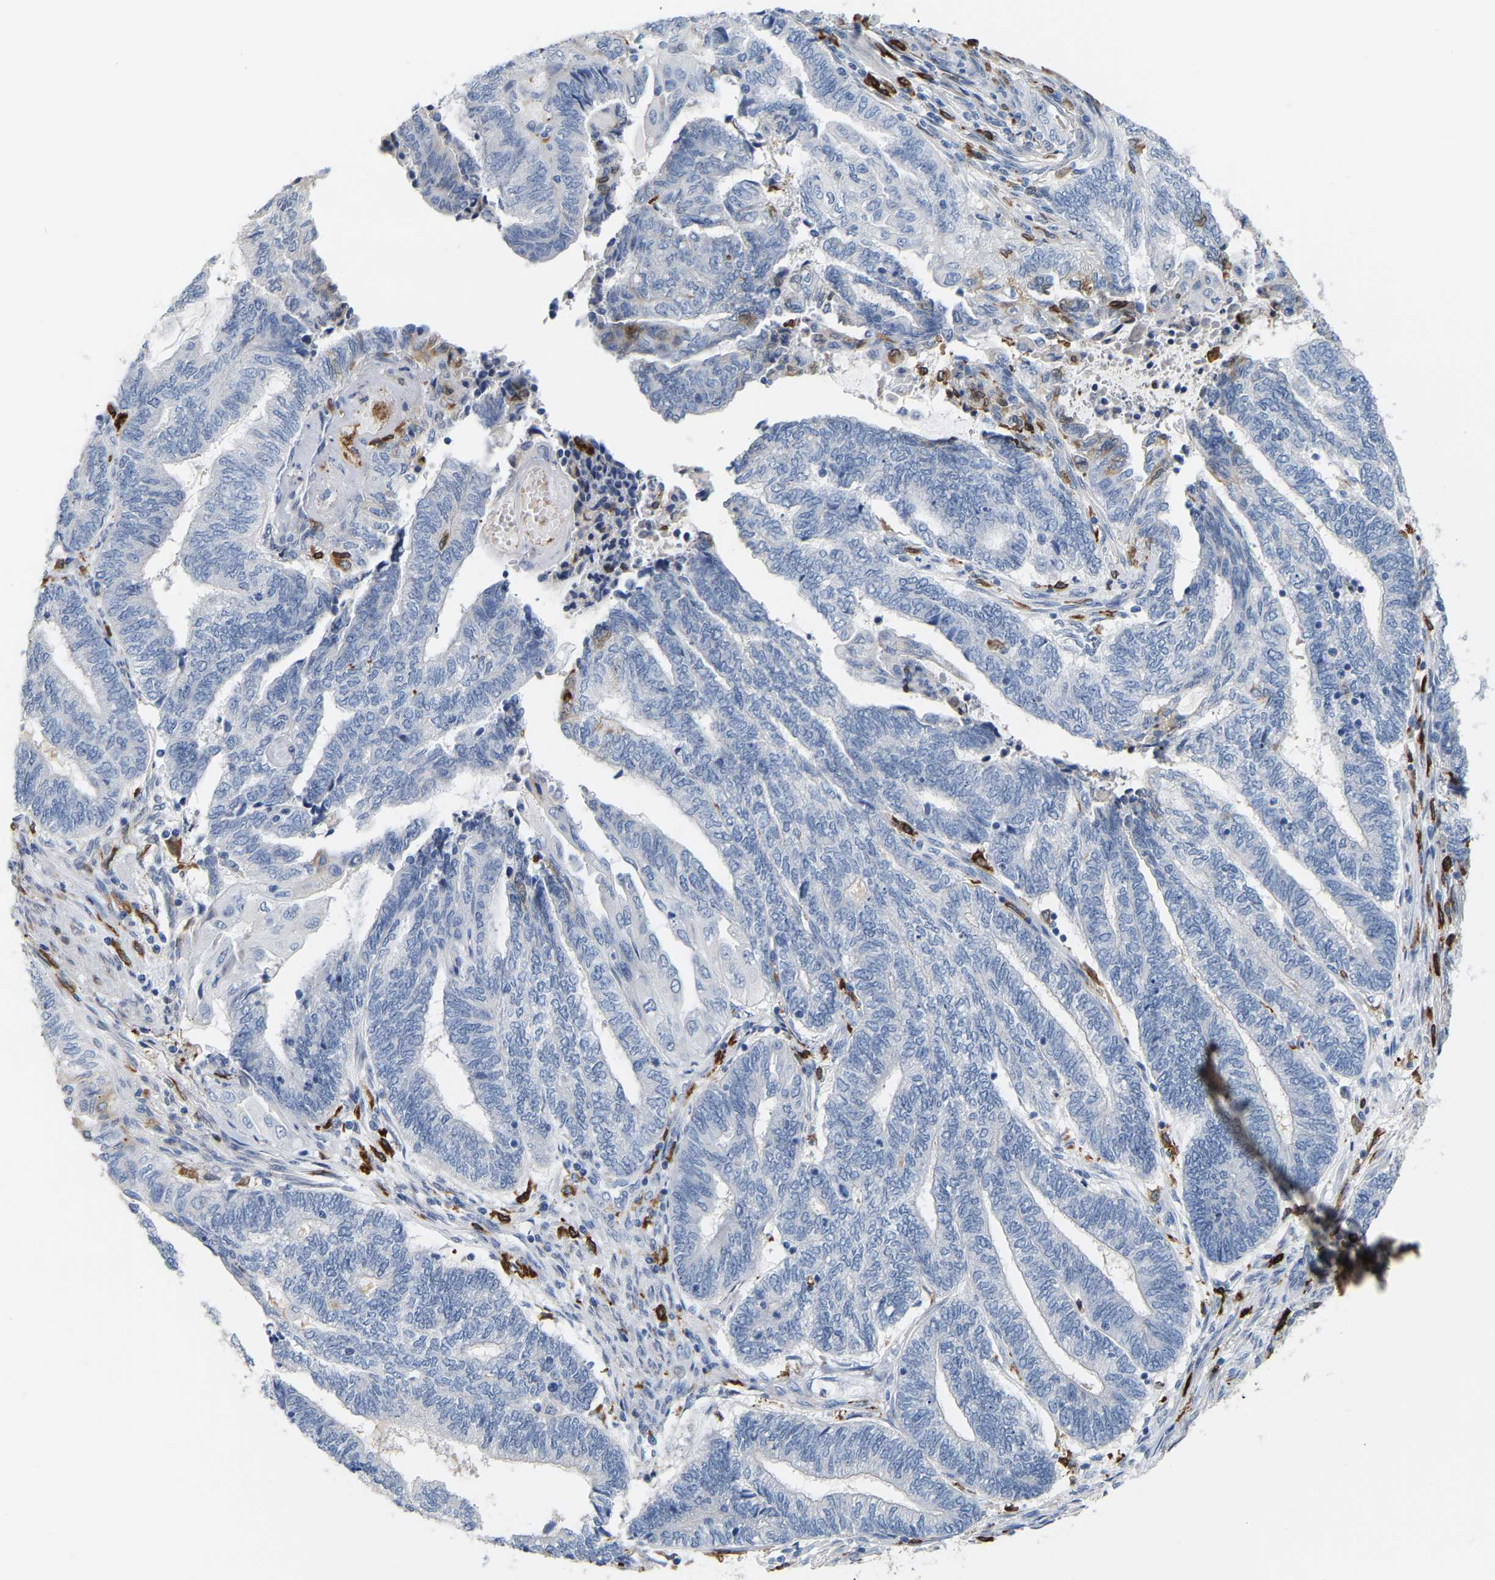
{"staining": {"intensity": "negative", "quantity": "none", "location": "none"}, "tissue": "endometrial cancer", "cell_type": "Tumor cells", "image_type": "cancer", "snomed": [{"axis": "morphology", "description": "Adenocarcinoma, NOS"}, {"axis": "topography", "description": "Uterus"}, {"axis": "topography", "description": "Endometrium"}], "caption": "This is a photomicrograph of immunohistochemistry (IHC) staining of adenocarcinoma (endometrial), which shows no staining in tumor cells.", "gene": "PTGS1", "patient": {"sex": "female", "age": 70}}